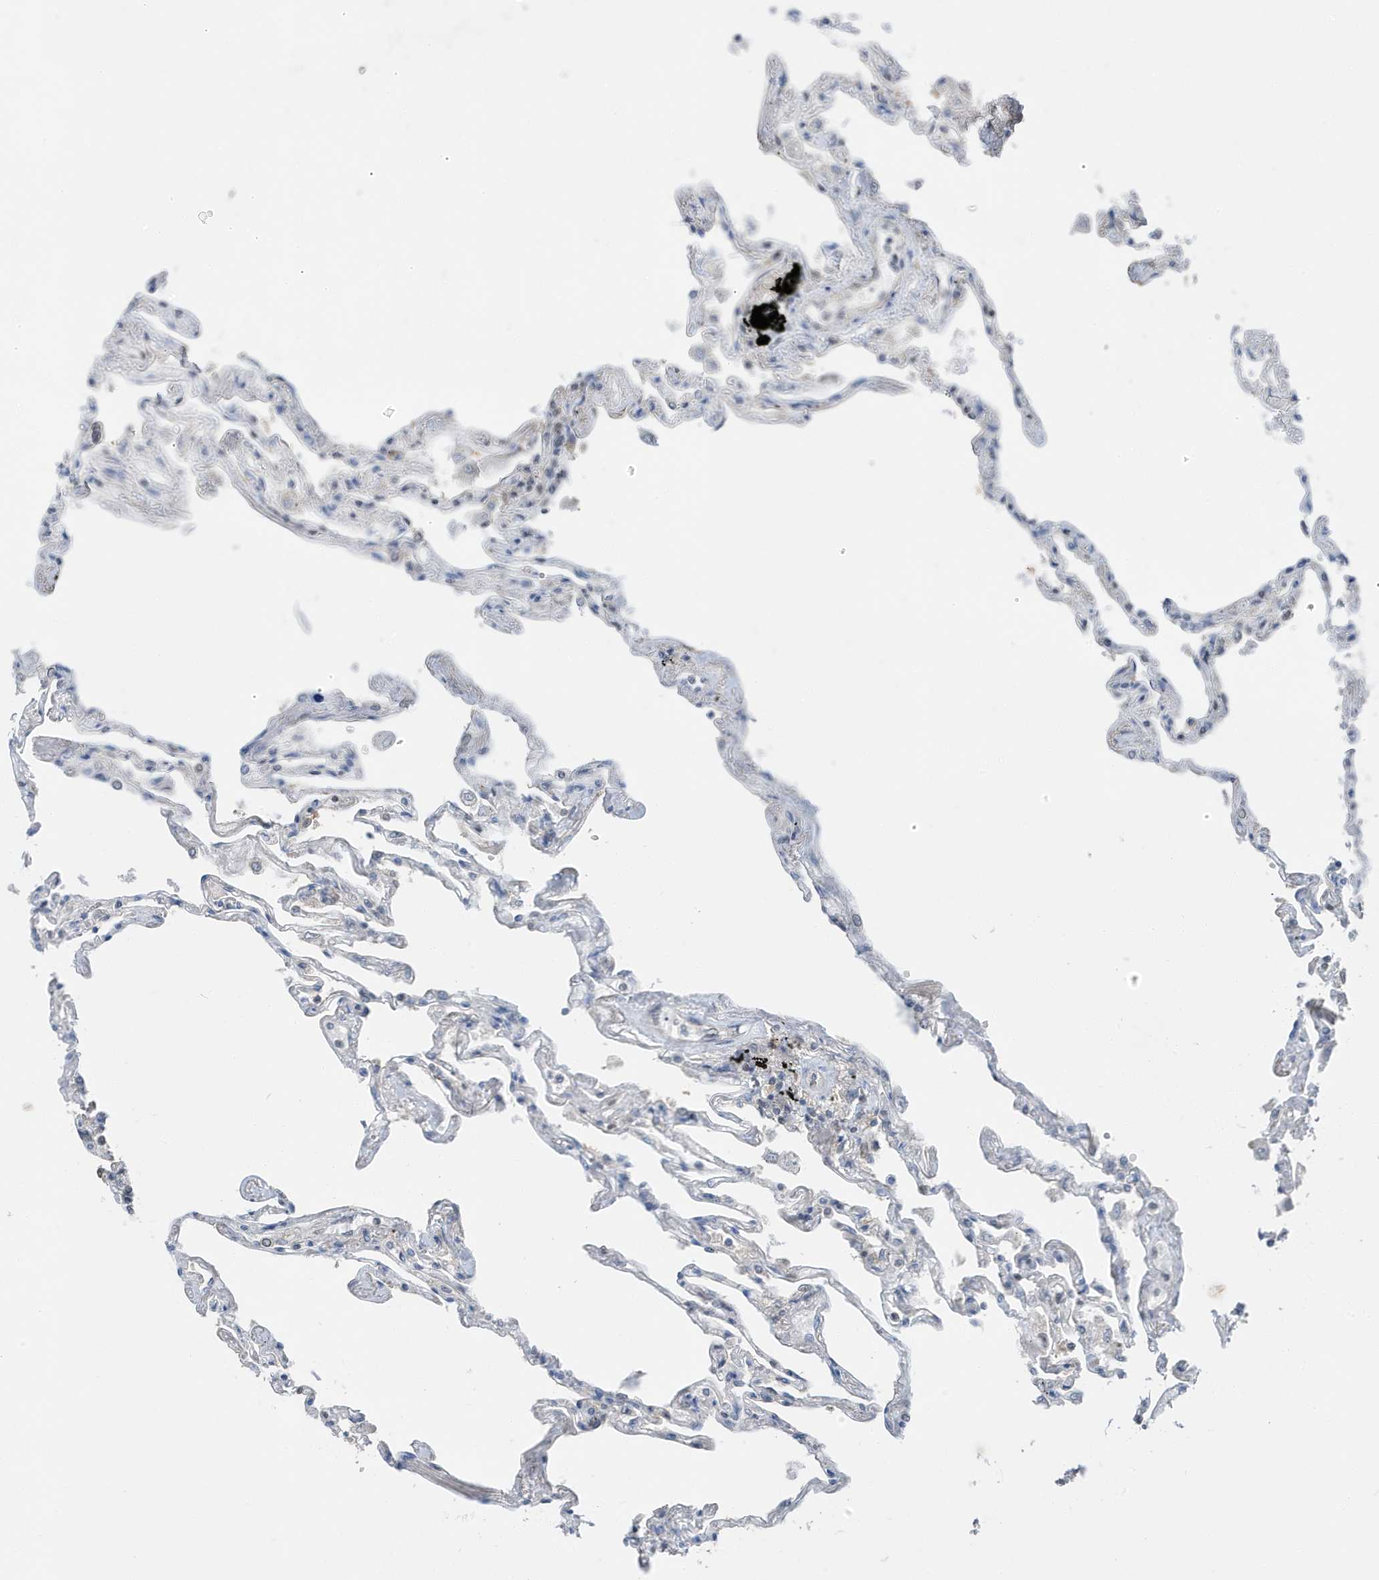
{"staining": {"intensity": "moderate", "quantity": "<25%", "location": "nuclear"}, "tissue": "lung", "cell_type": "Alveolar cells", "image_type": "normal", "snomed": [{"axis": "morphology", "description": "Normal tissue, NOS"}, {"axis": "topography", "description": "Lung"}], "caption": "Immunohistochemistry (IHC) (DAB) staining of unremarkable human lung exhibits moderate nuclear protein expression in about <25% of alveolar cells. The staining is performed using DAB (3,3'-diaminobenzidine) brown chromogen to label protein expression. The nuclei are counter-stained blue using hematoxylin.", "gene": "NCOA7", "patient": {"sex": "female", "age": 67}}